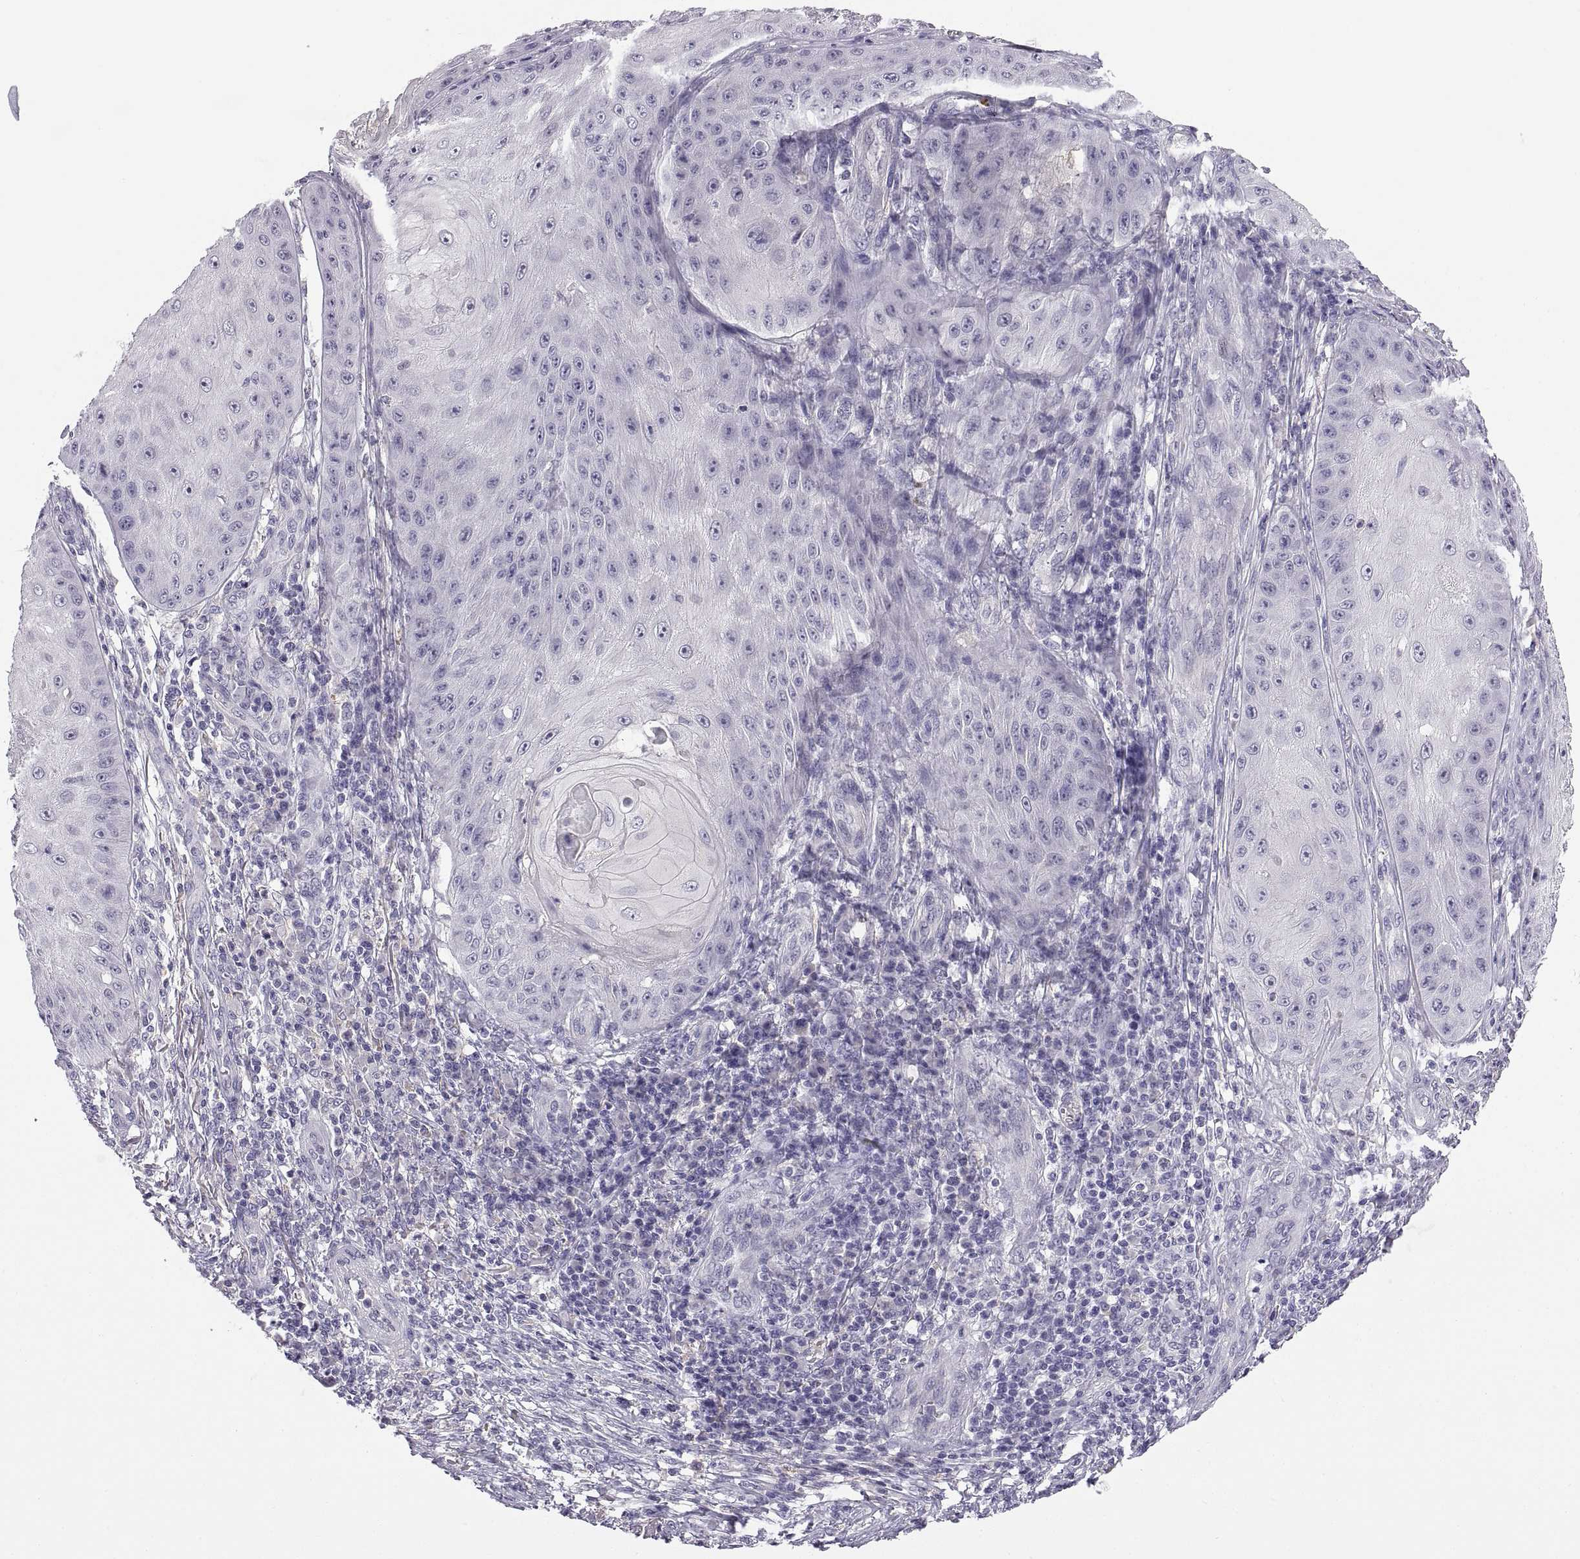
{"staining": {"intensity": "negative", "quantity": "none", "location": "none"}, "tissue": "skin cancer", "cell_type": "Tumor cells", "image_type": "cancer", "snomed": [{"axis": "morphology", "description": "Squamous cell carcinoma, NOS"}, {"axis": "topography", "description": "Skin"}], "caption": "The micrograph demonstrates no staining of tumor cells in skin cancer (squamous cell carcinoma).", "gene": "MEIOC", "patient": {"sex": "male", "age": 70}}